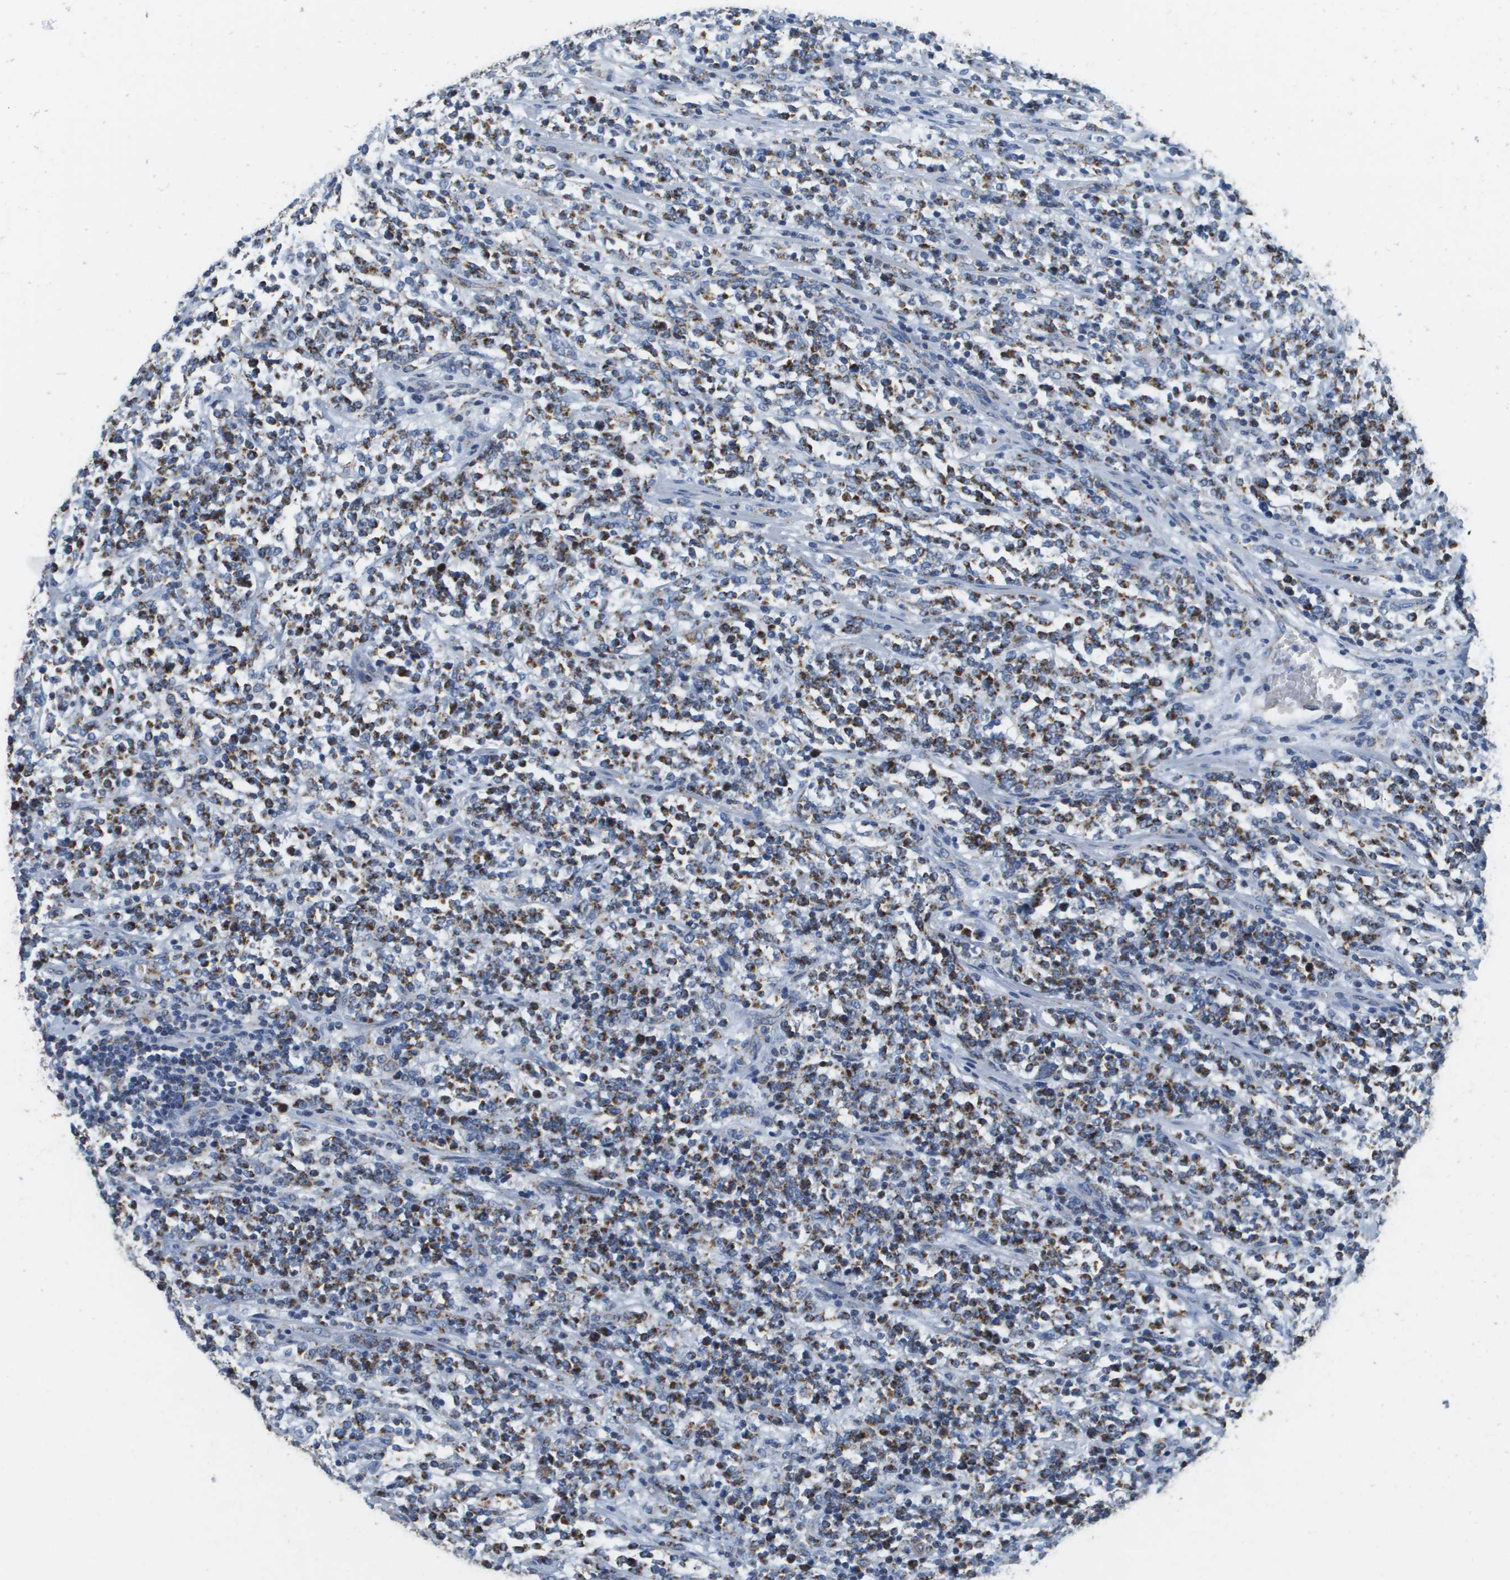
{"staining": {"intensity": "strong", "quantity": ">75%", "location": "cytoplasmic/membranous"}, "tissue": "lymphoma", "cell_type": "Tumor cells", "image_type": "cancer", "snomed": [{"axis": "morphology", "description": "Malignant lymphoma, non-Hodgkin's type, High grade"}, {"axis": "topography", "description": "Soft tissue"}], "caption": "There is high levels of strong cytoplasmic/membranous expression in tumor cells of lymphoma, as demonstrated by immunohistochemical staining (brown color).", "gene": "ATP5F1B", "patient": {"sex": "male", "age": 18}}